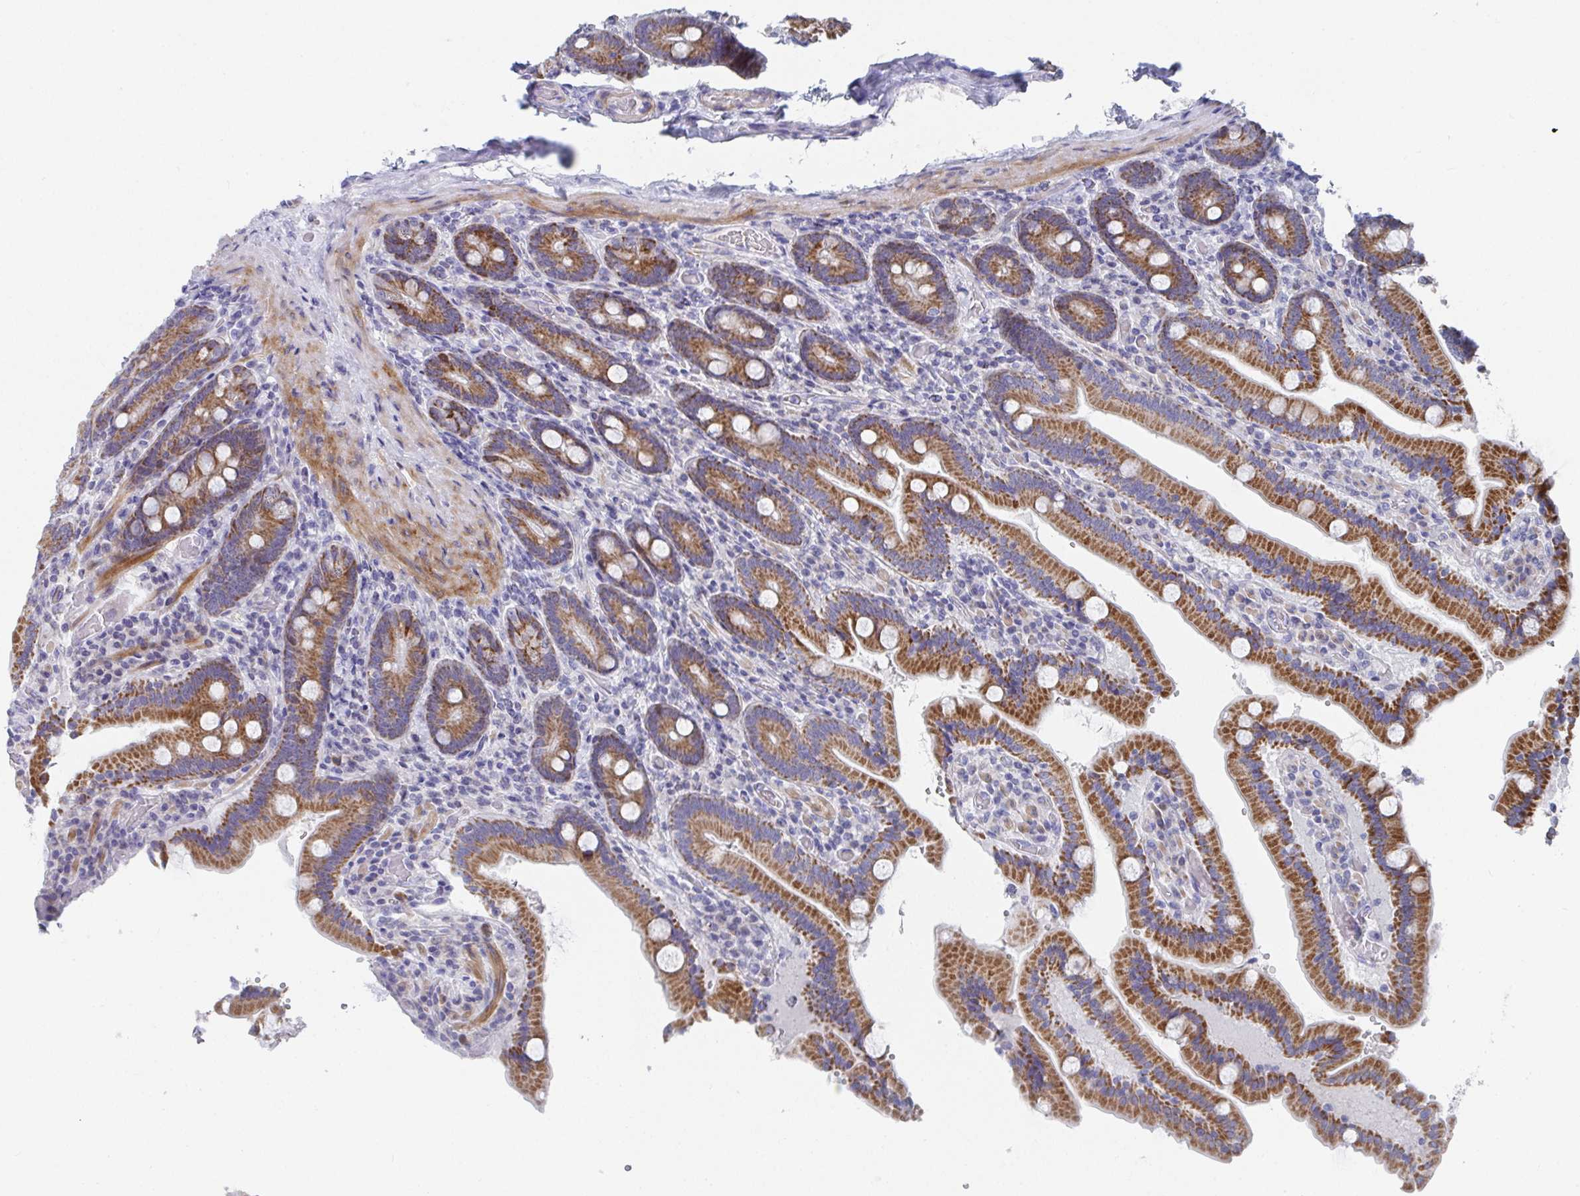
{"staining": {"intensity": "strong", "quantity": ">75%", "location": "cytoplasmic/membranous"}, "tissue": "duodenum", "cell_type": "Glandular cells", "image_type": "normal", "snomed": [{"axis": "morphology", "description": "Normal tissue, NOS"}, {"axis": "topography", "description": "Duodenum"}], "caption": "Human duodenum stained with a protein marker displays strong staining in glandular cells.", "gene": "ATP5F1C", "patient": {"sex": "female", "age": 62}}